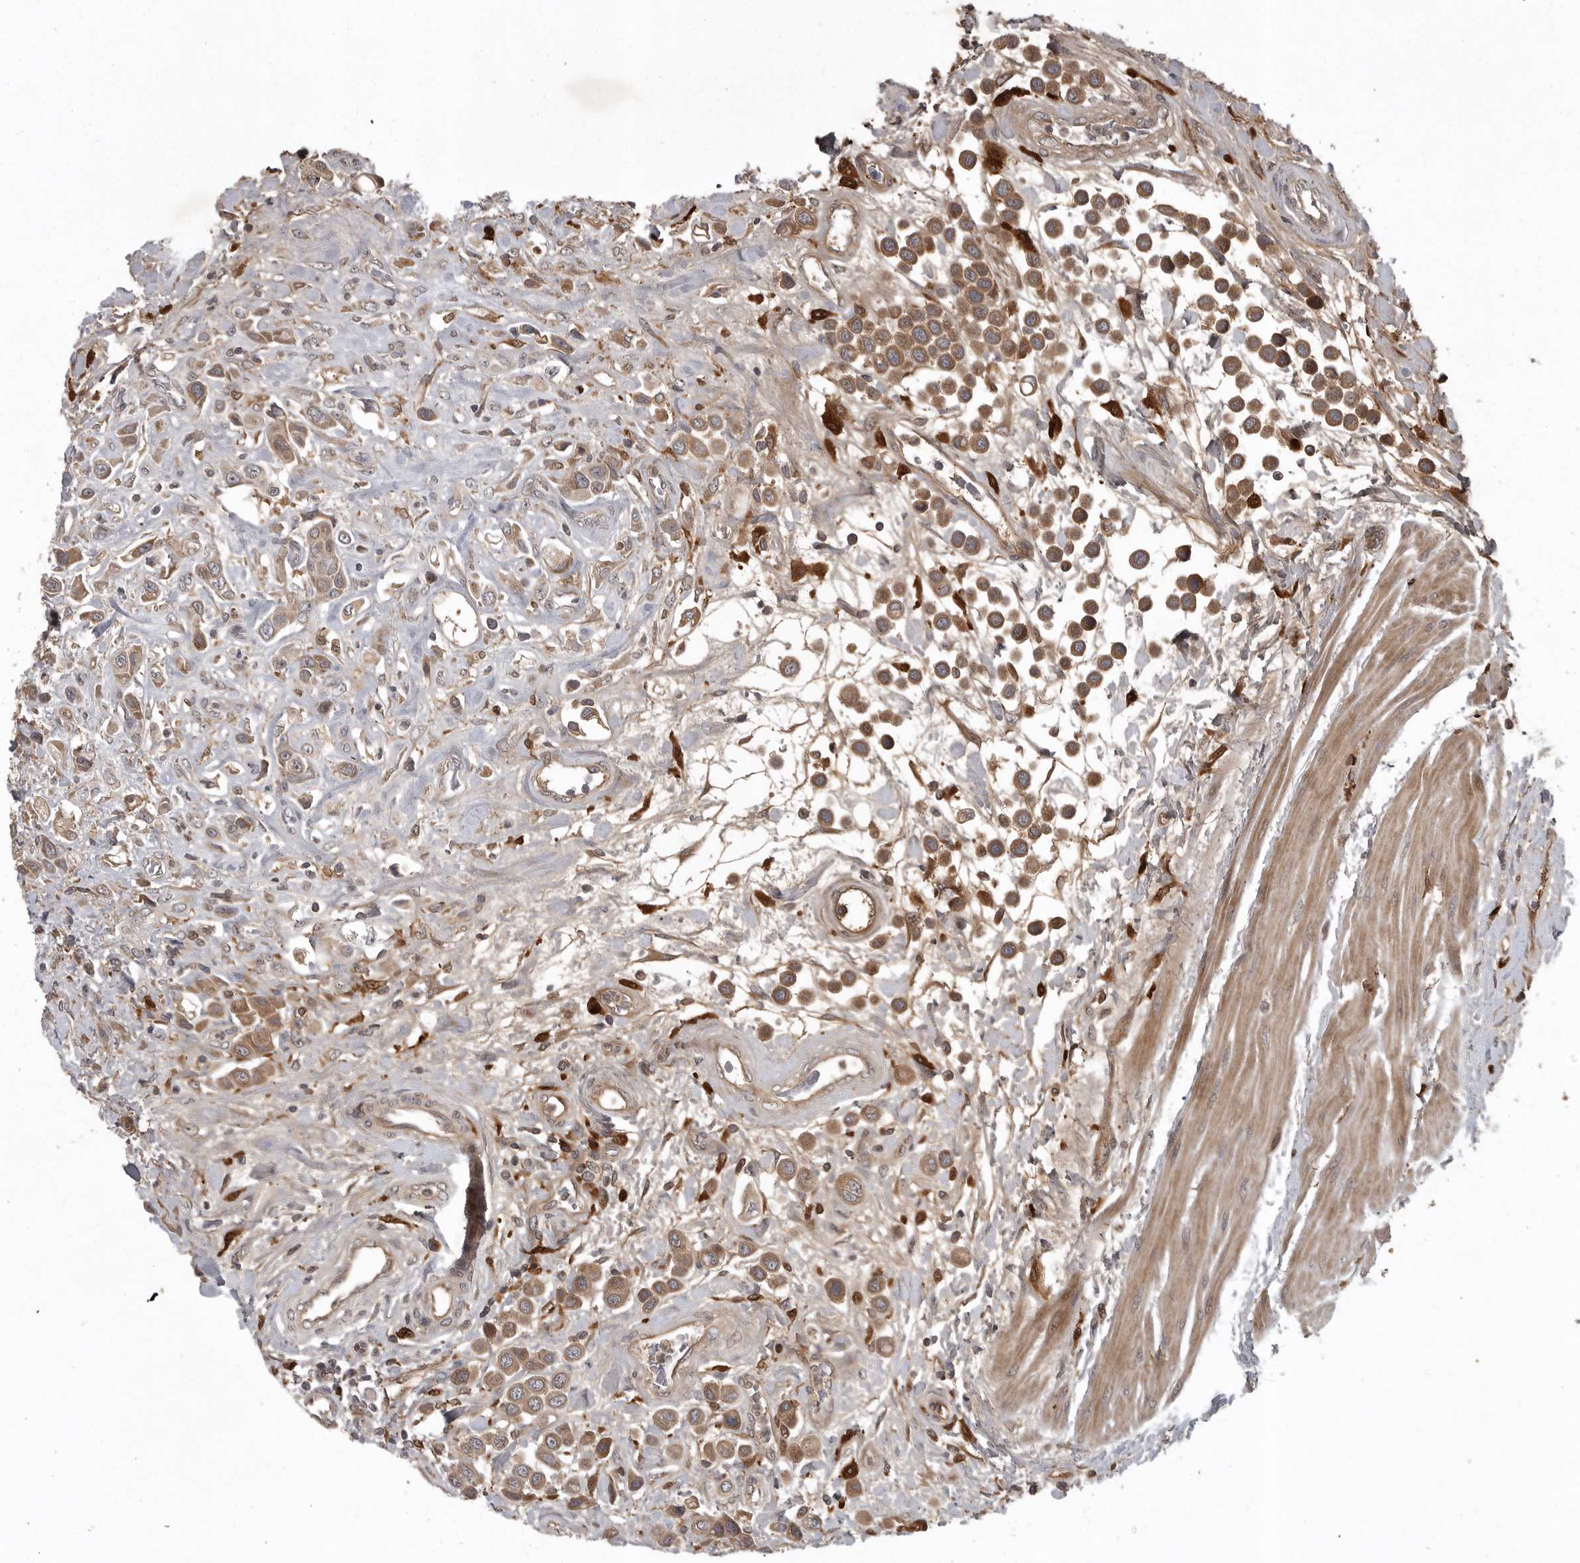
{"staining": {"intensity": "moderate", "quantity": ">75%", "location": "cytoplasmic/membranous"}, "tissue": "urothelial cancer", "cell_type": "Tumor cells", "image_type": "cancer", "snomed": [{"axis": "morphology", "description": "Urothelial carcinoma, High grade"}, {"axis": "topography", "description": "Urinary bladder"}], "caption": "Immunohistochemistry staining of urothelial cancer, which exhibits medium levels of moderate cytoplasmic/membranous staining in approximately >75% of tumor cells indicating moderate cytoplasmic/membranous protein staining. The staining was performed using DAB (3,3'-diaminobenzidine) (brown) for protein detection and nuclei were counterstained in hematoxylin (blue).", "gene": "GPR31", "patient": {"sex": "male", "age": 50}}